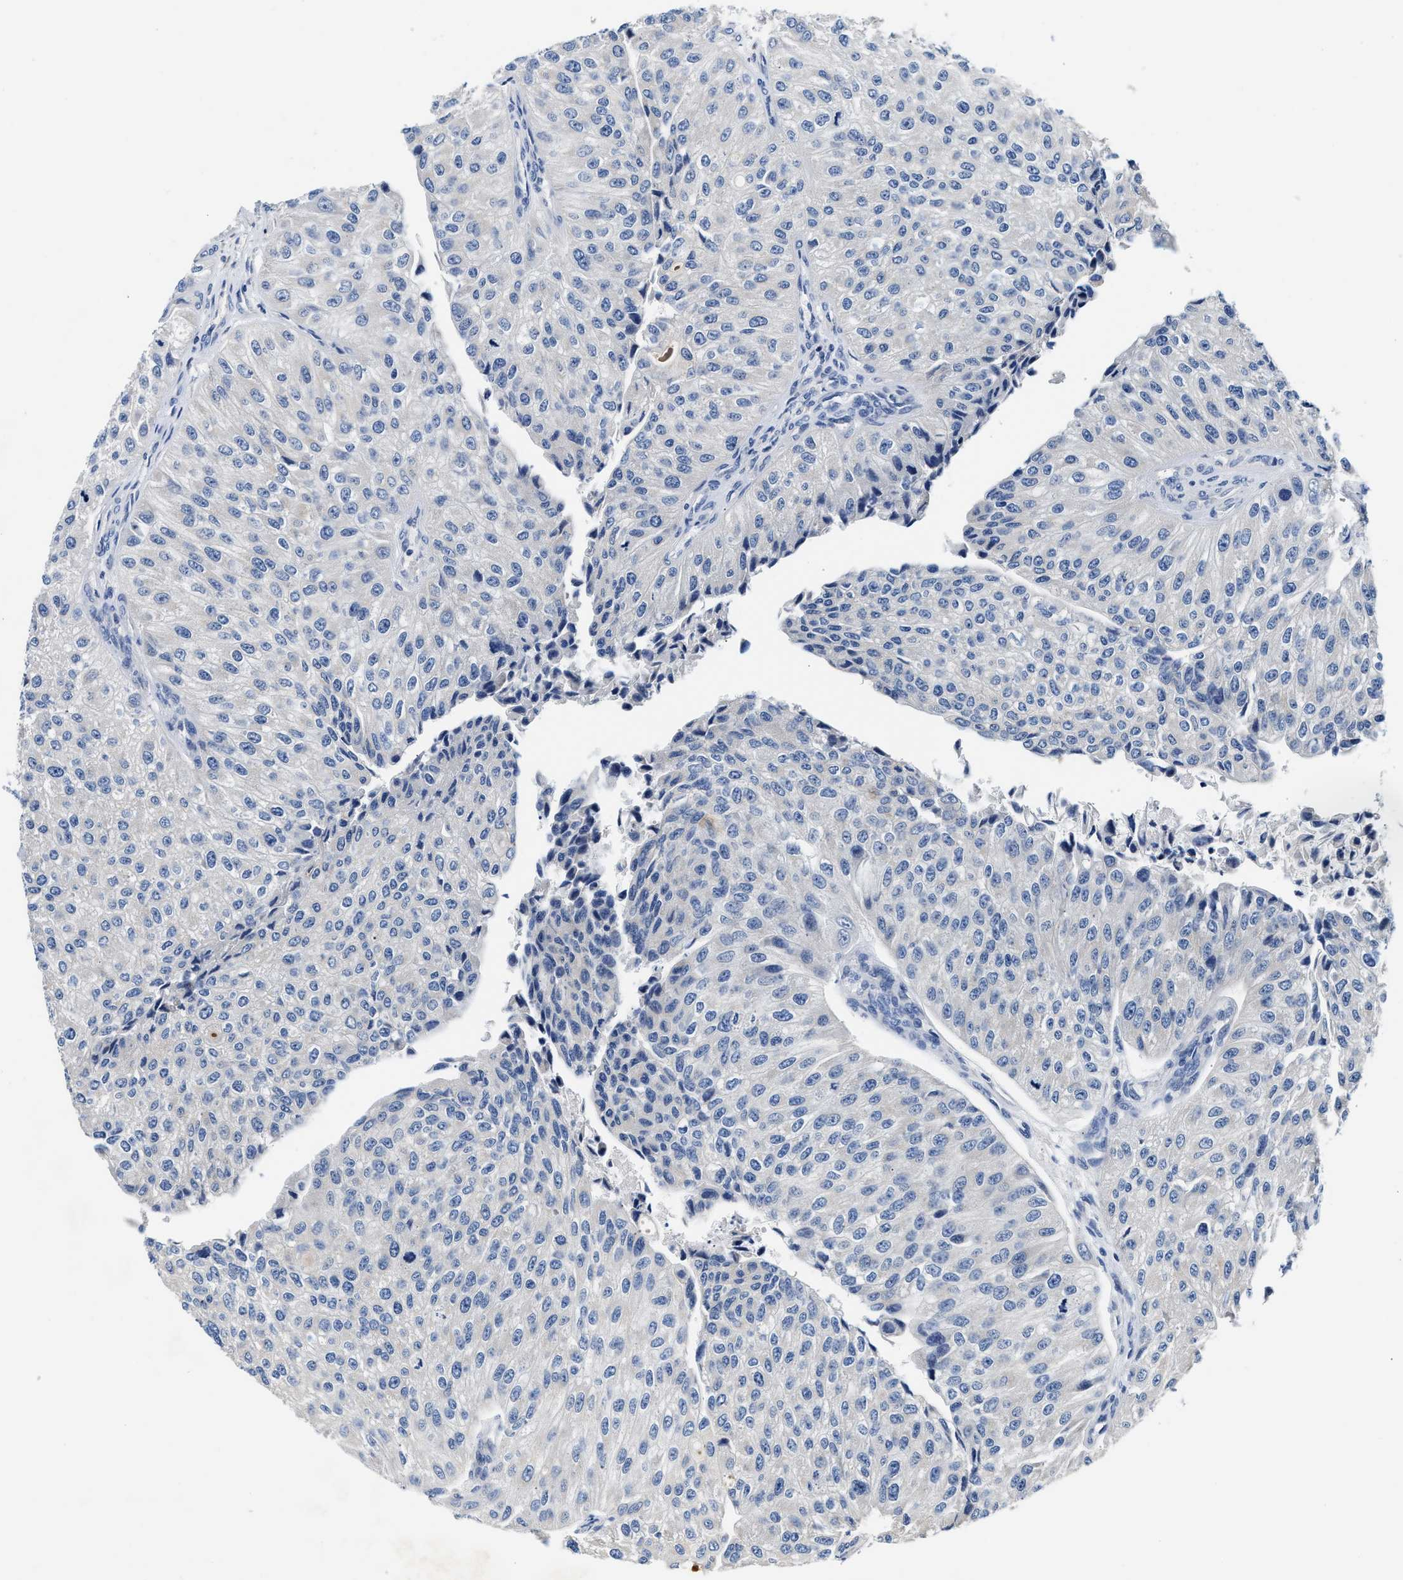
{"staining": {"intensity": "negative", "quantity": "none", "location": "none"}, "tissue": "urothelial cancer", "cell_type": "Tumor cells", "image_type": "cancer", "snomed": [{"axis": "morphology", "description": "Urothelial carcinoma, High grade"}, {"axis": "topography", "description": "Kidney"}, {"axis": "topography", "description": "Urinary bladder"}], "caption": "This is a image of immunohistochemistry (IHC) staining of urothelial carcinoma (high-grade), which shows no positivity in tumor cells. (Stains: DAB immunohistochemistry with hematoxylin counter stain, Microscopy: brightfield microscopy at high magnification).", "gene": "FAM185A", "patient": {"sex": "male", "age": 77}}